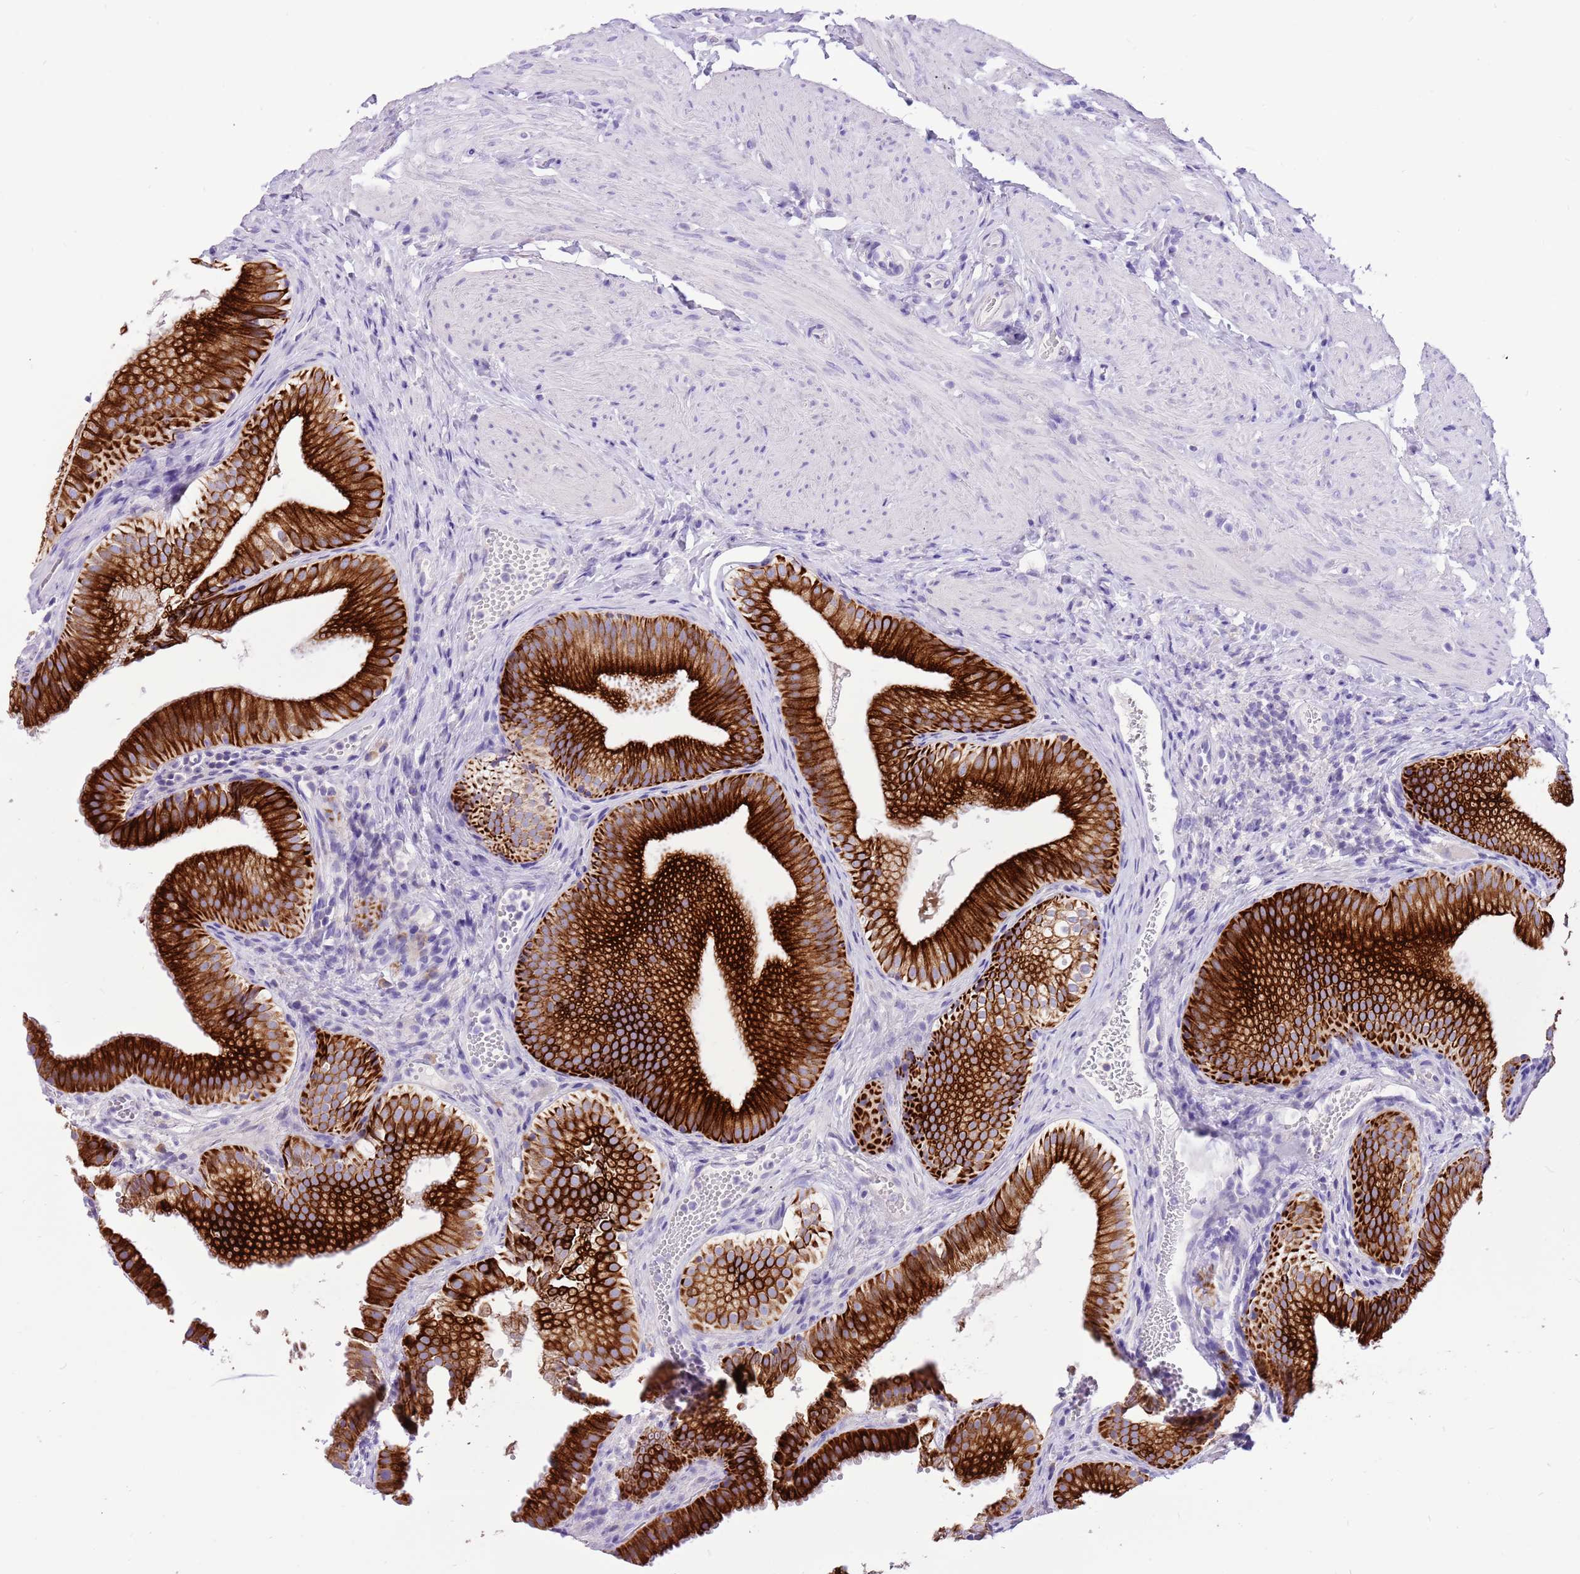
{"staining": {"intensity": "strong", "quantity": ">75%", "location": "cytoplasmic/membranous"}, "tissue": "gallbladder", "cell_type": "Glandular cells", "image_type": "normal", "snomed": [{"axis": "morphology", "description": "Normal tissue, NOS"}, {"axis": "topography", "description": "Gallbladder"}], "caption": "Immunohistochemical staining of normal gallbladder exhibits >75% levels of strong cytoplasmic/membranous protein expression in approximately >75% of glandular cells. Using DAB (brown) and hematoxylin (blue) stains, captured at high magnification using brightfield microscopy.", "gene": "R3HDM4", "patient": {"sex": "female", "age": 30}}